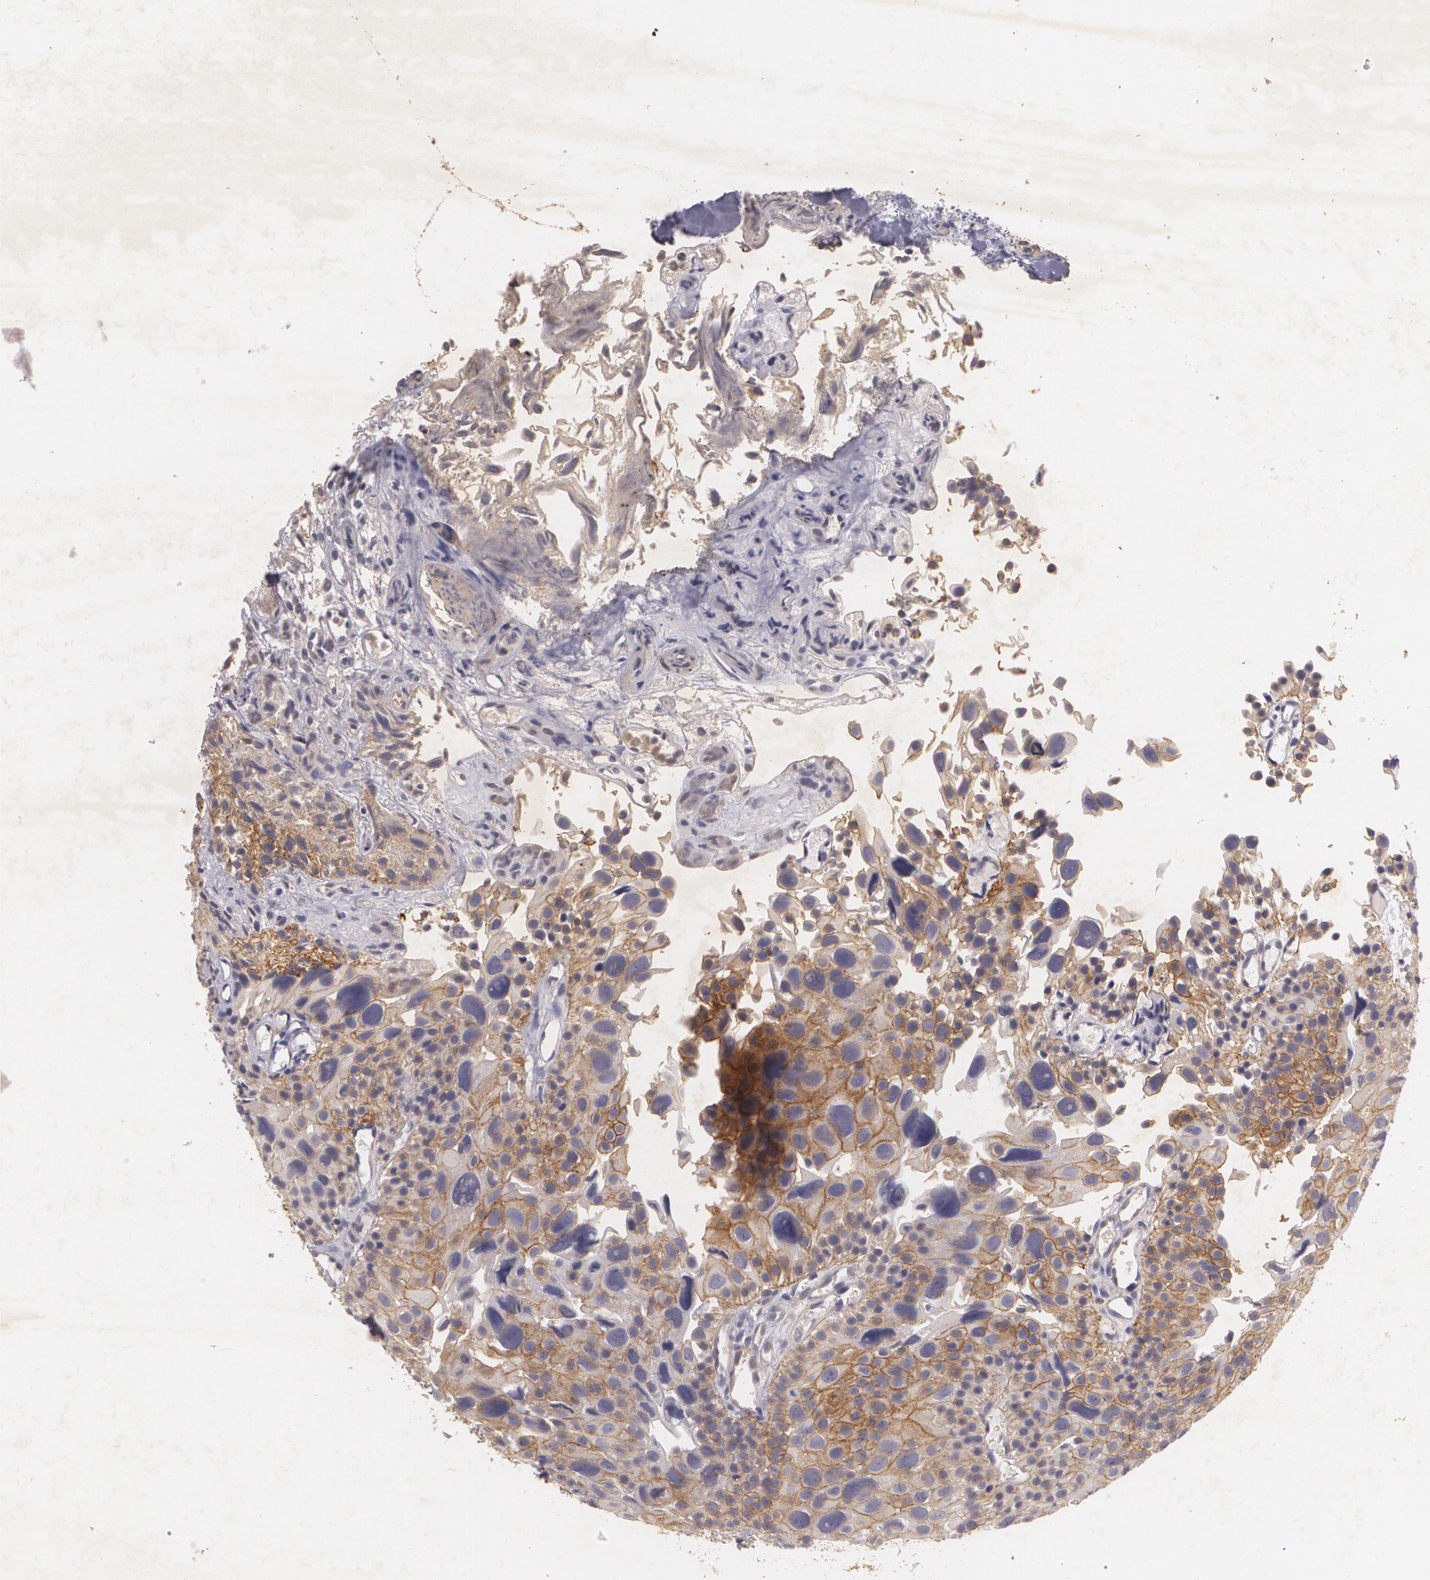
{"staining": {"intensity": "moderate", "quantity": ">75%", "location": "cytoplasmic/membranous"}, "tissue": "urothelial cancer", "cell_type": "Tumor cells", "image_type": "cancer", "snomed": [{"axis": "morphology", "description": "Urothelial carcinoma, High grade"}, {"axis": "topography", "description": "Urinary bladder"}], "caption": "Protein expression by immunohistochemistry shows moderate cytoplasmic/membranous expression in approximately >75% of tumor cells in high-grade urothelial carcinoma.", "gene": "KCNA4", "patient": {"sex": "female", "age": 78}}